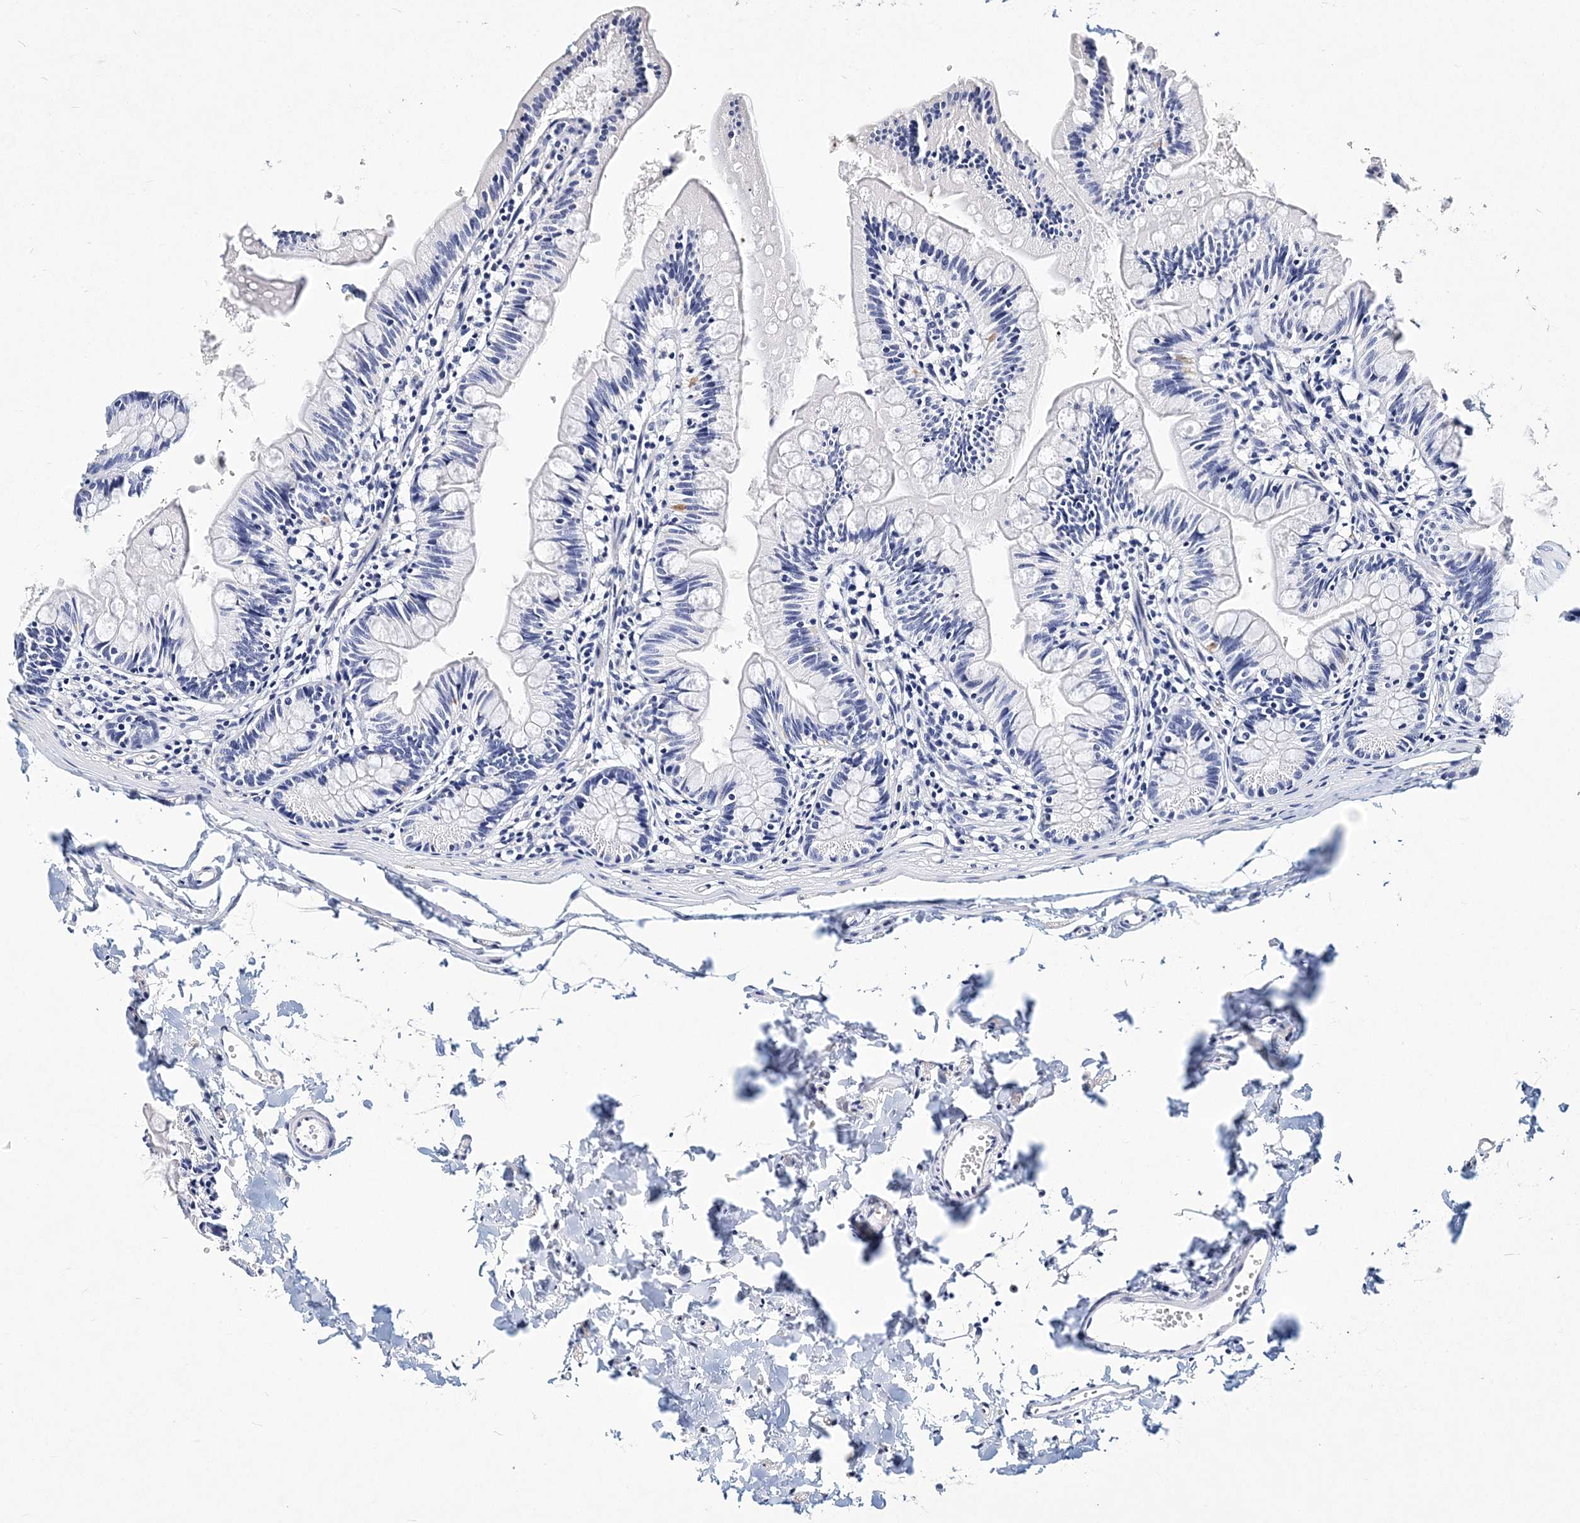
{"staining": {"intensity": "negative", "quantity": "none", "location": "none"}, "tissue": "small intestine", "cell_type": "Glandular cells", "image_type": "normal", "snomed": [{"axis": "morphology", "description": "Normal tissue, NOS"}, {"axis": "topography", "description": "Small intestine"}], "caption": "This histopathology image is of benign small intestine stained with immunohistochemistry to label a protein in brown with the nuclei are counter-stained blue. There is no staining in glandular cells.", "gene": "ITGA2B", "patient": {"sex": "male", "age": 7}}